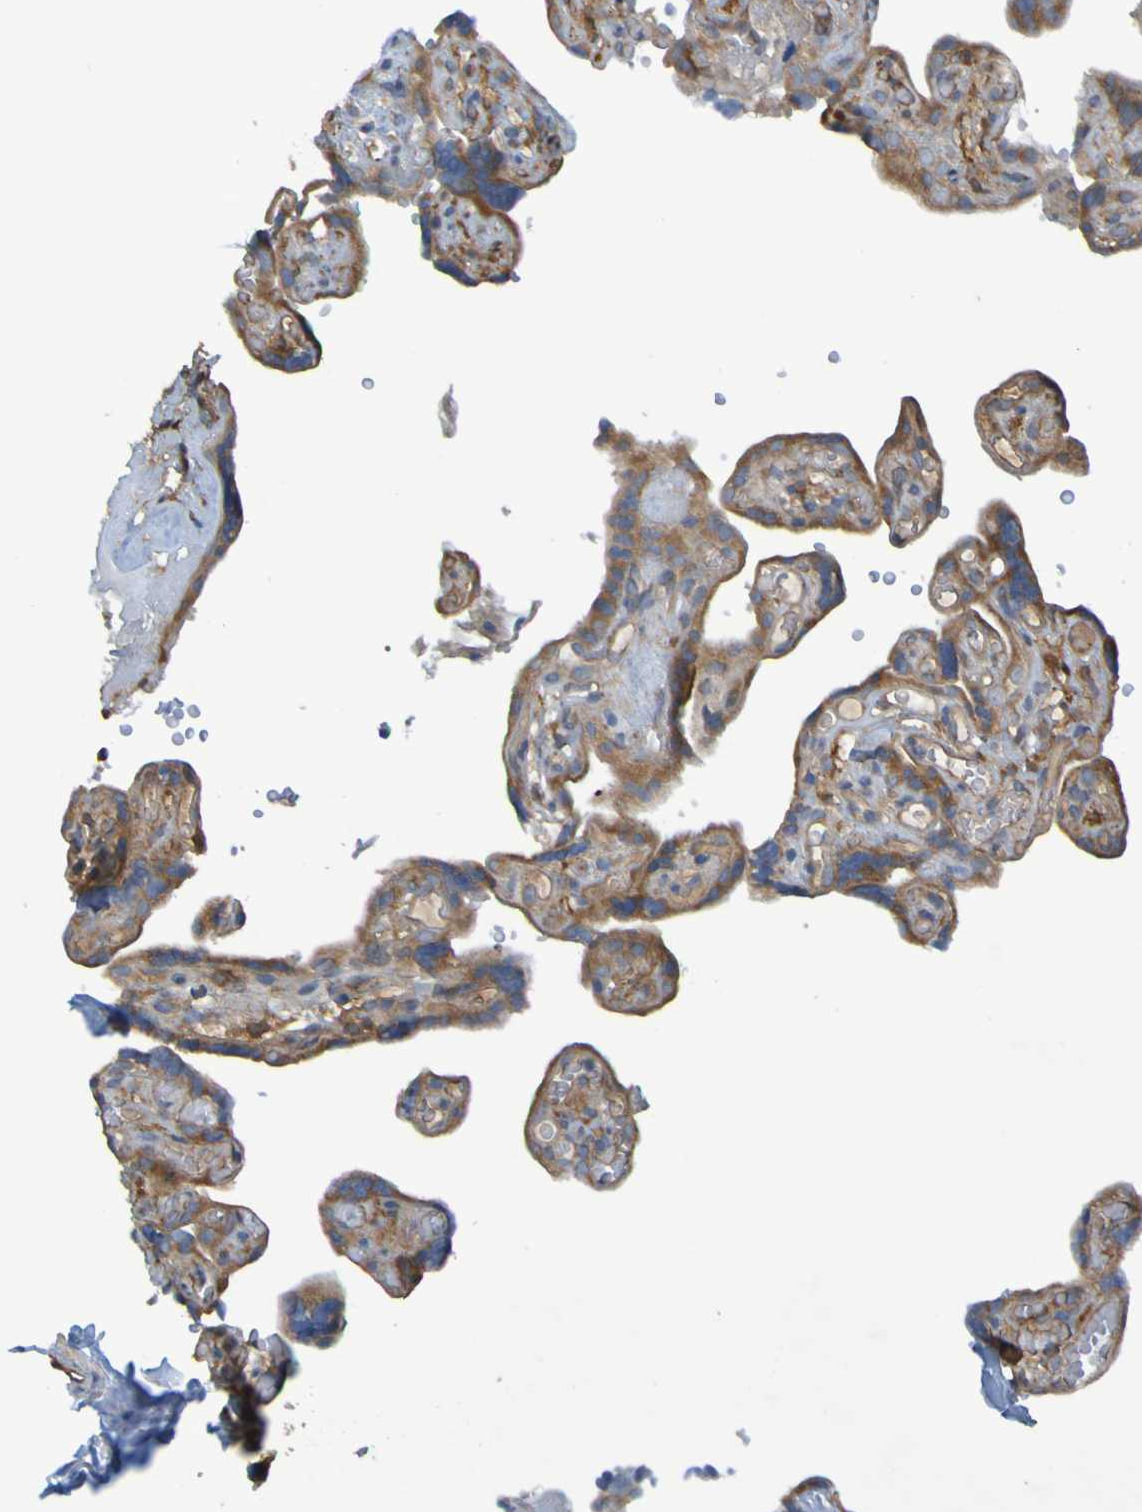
{"staining": {"intensity": "moderate", "quantity": ">75%", "location": "cytoplasmic/membranous"}, "tissue": "placenta", "cell_type": "Decidual cells", "image_type": "normal", "snomed": [{"axis": "morphology", "description": "Normal tissue, NOS"}, {"axis": "topography", "description": "Placenta"}], "caption": "The image demonstrates staining of unremarkable placenta, revealing moderate cytoplasmic/membranous protein positivity (brown color) within decidual cells.", "gene": "DNAJC4", "patient": {"sex": "female", "age": 30}}